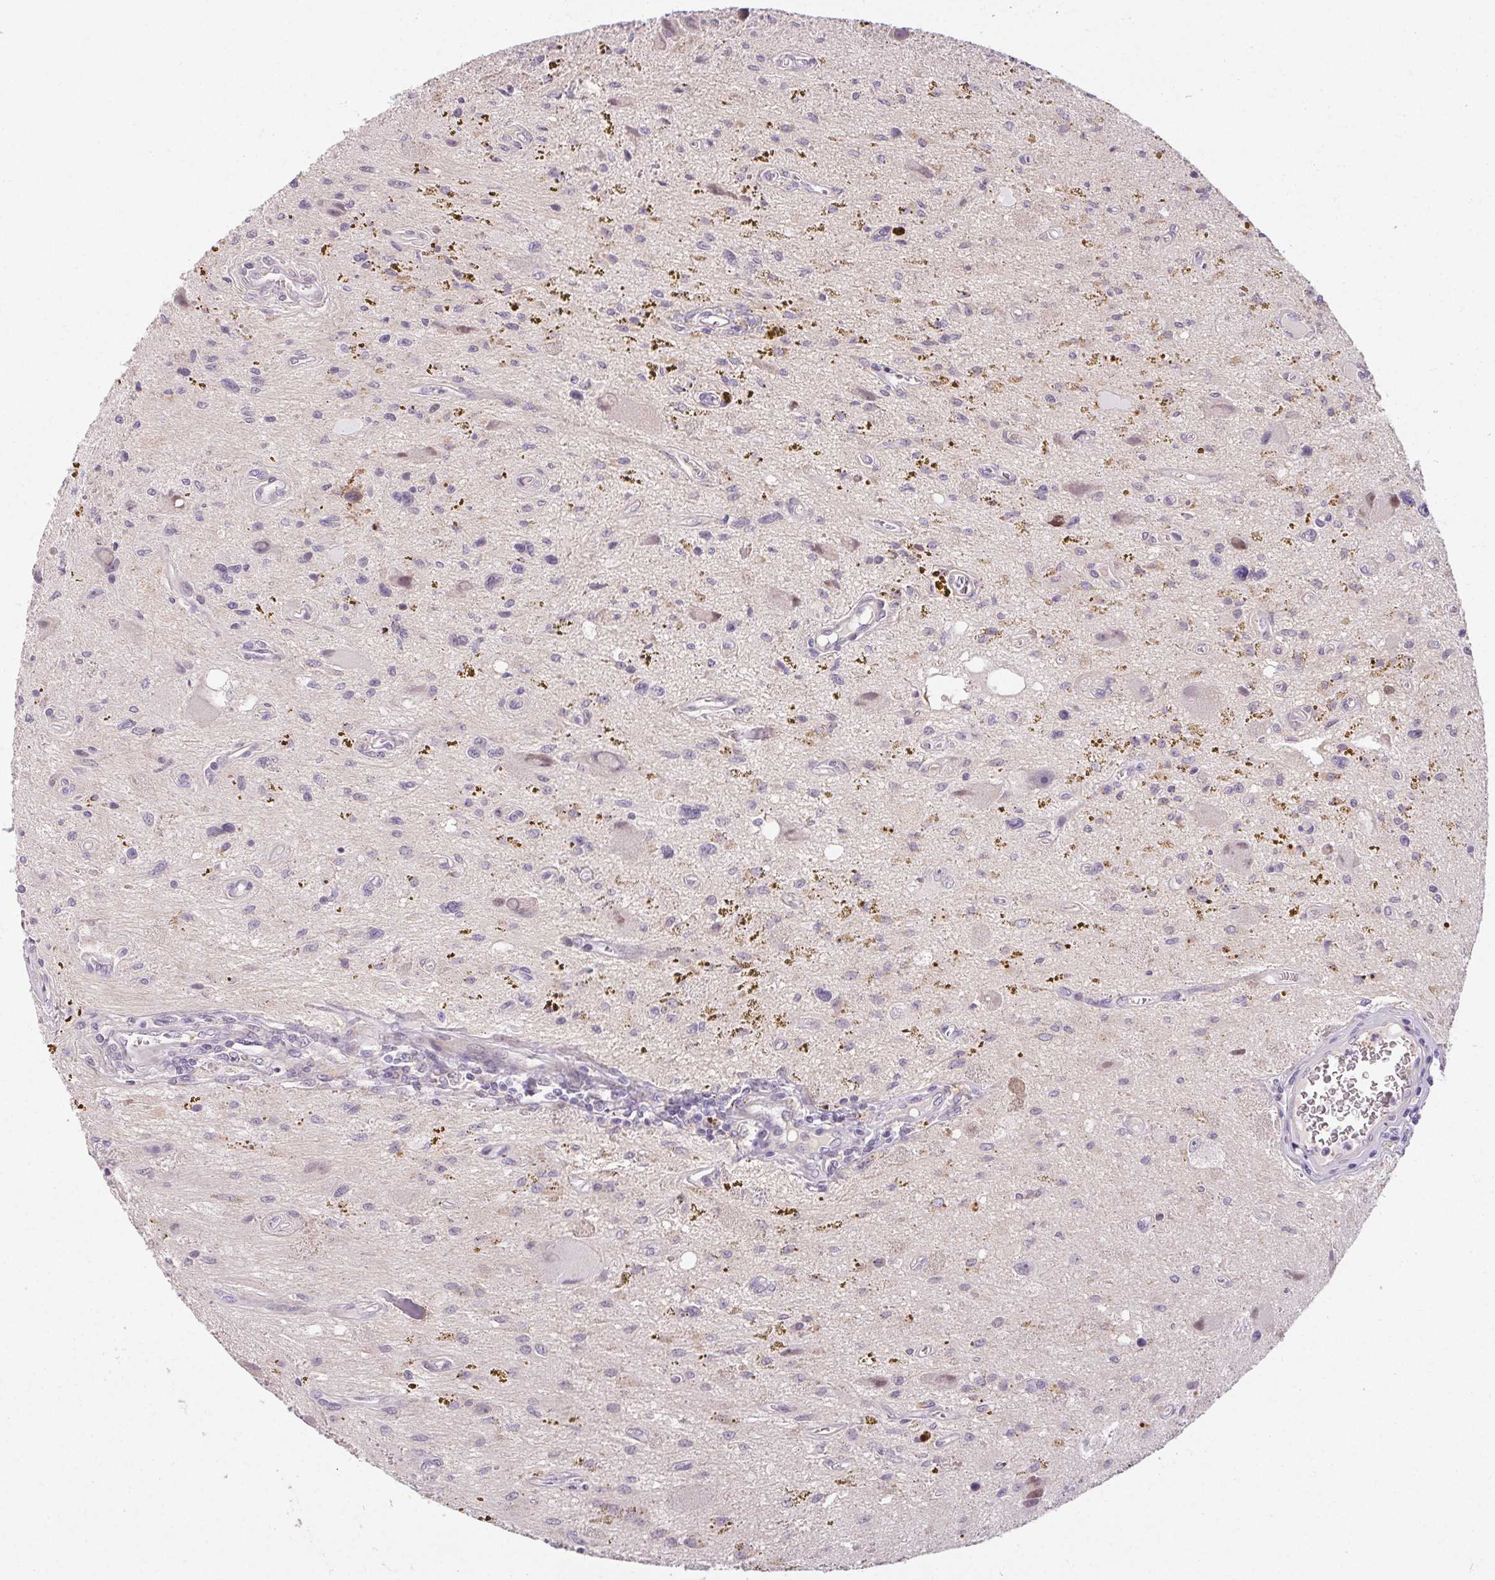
{"staining": {"intensity": "negative", "quantity": "none", "location": "none"}, "tissue": "glioma", "cell_type": "Tumor cells", "image_type": "cancer", "snomed": [{"axis": "morphology", "description": "Glioma, malignant, Low grade"}, {"axis": "topography", "description": "Cerebellum"}], "caption": "The immunohistochemistry micrograph has no significant staining in tumor cells of low-grade glioma (malignant) tissue.", "gene": "TMEM52B", "patient": {"sex": "female", "age": 14}}